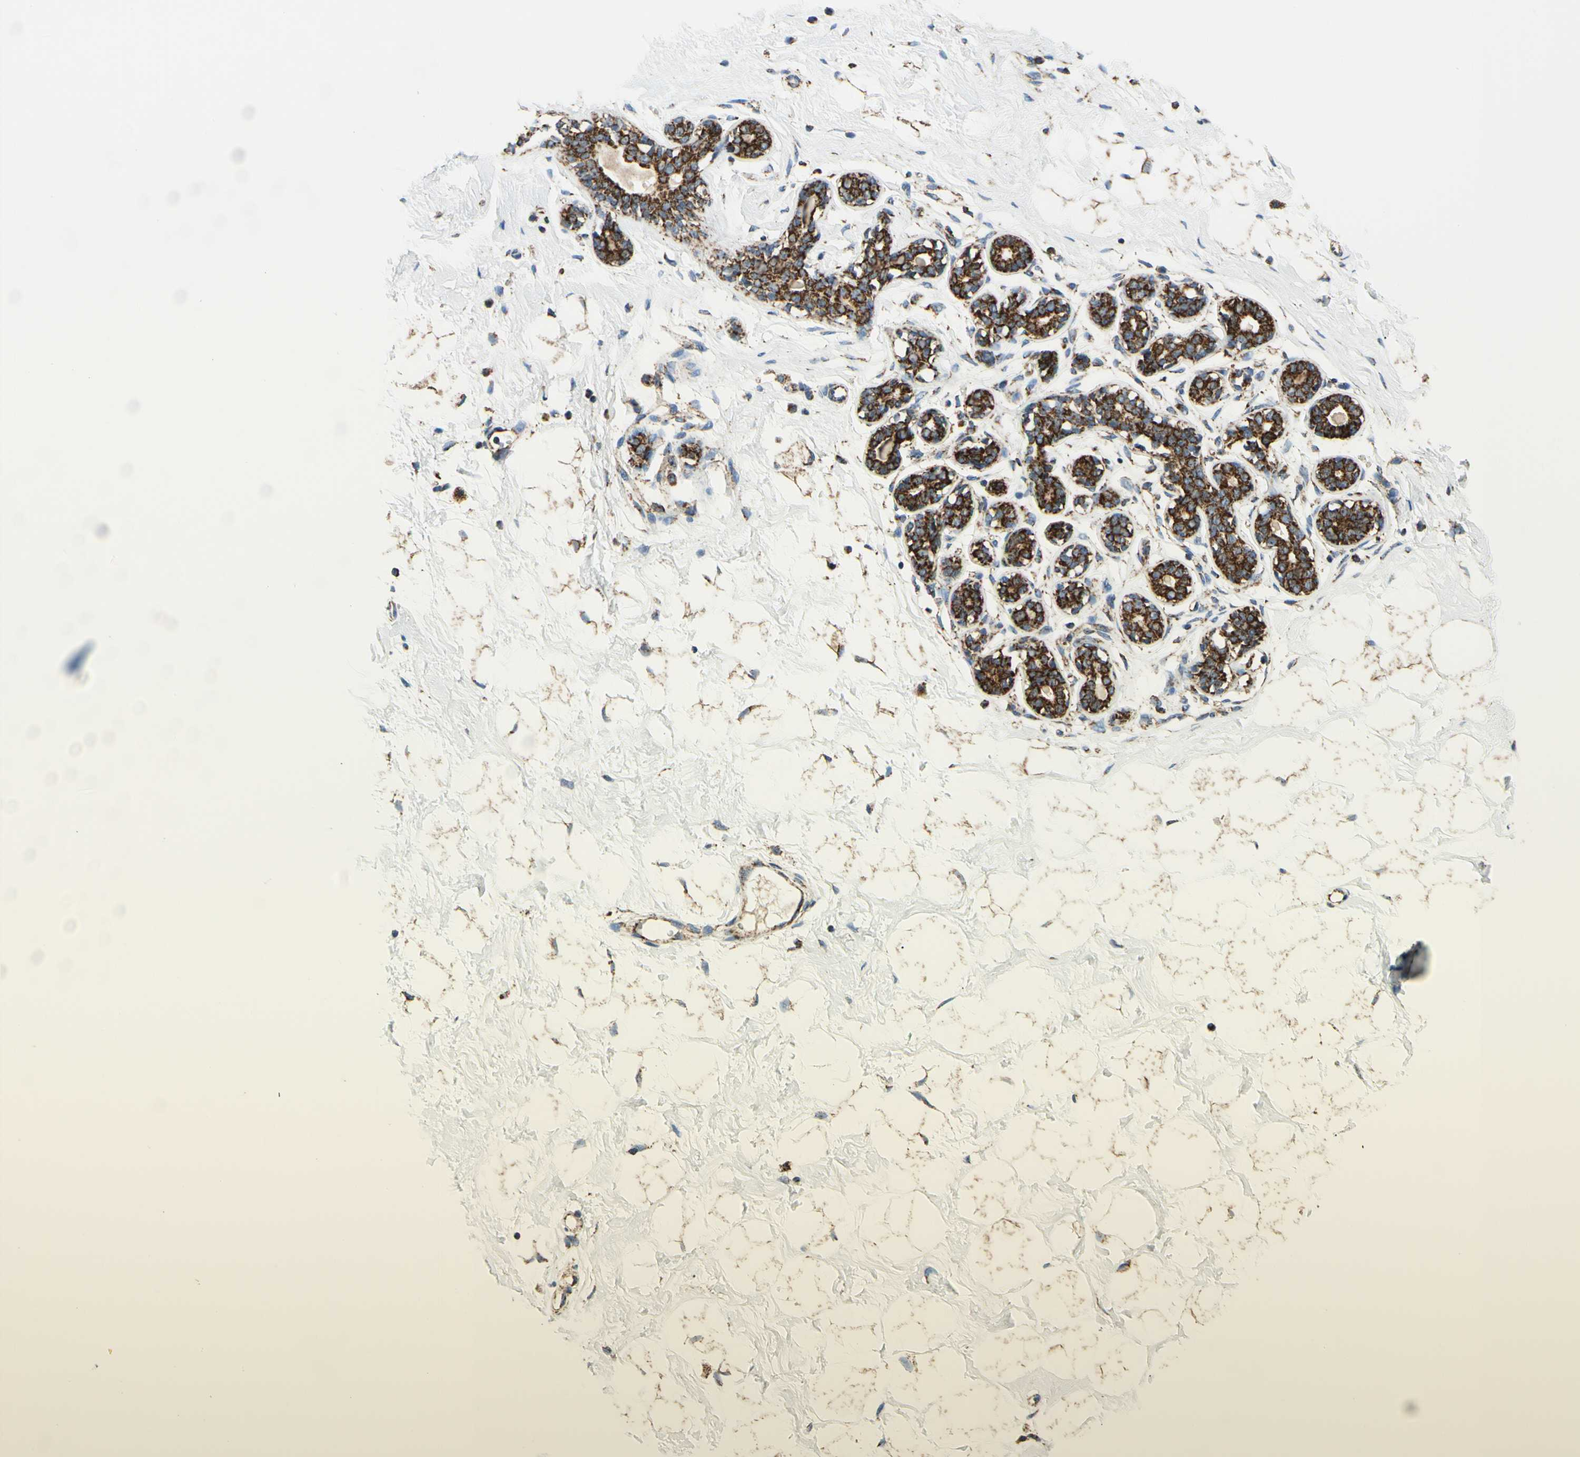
{"staining": {"intensity": "moderate", "quantity": ">75%", "location": "cytoplasmic/membranous"}, "tissue": "breast", "cell_type": "Adipocytes", "image_type": "normal", "snomed": [{"axis": "morphology", "description": "Normal tissue, NOS"}, {"axis": "topography", "description": "Breast"}], "caption": "Immunohistochemical staining of normal human breast shows >75% levels of moderate cytoplasmic/membranous protein expression in approximately >75% of adipocytes. Using DAB (brown) and hematoxylin (blue) stains, captured at high magnification using brightfield microscopy.", "gene": "MAVS", "patient": {"sex": "female", "age": 23}}